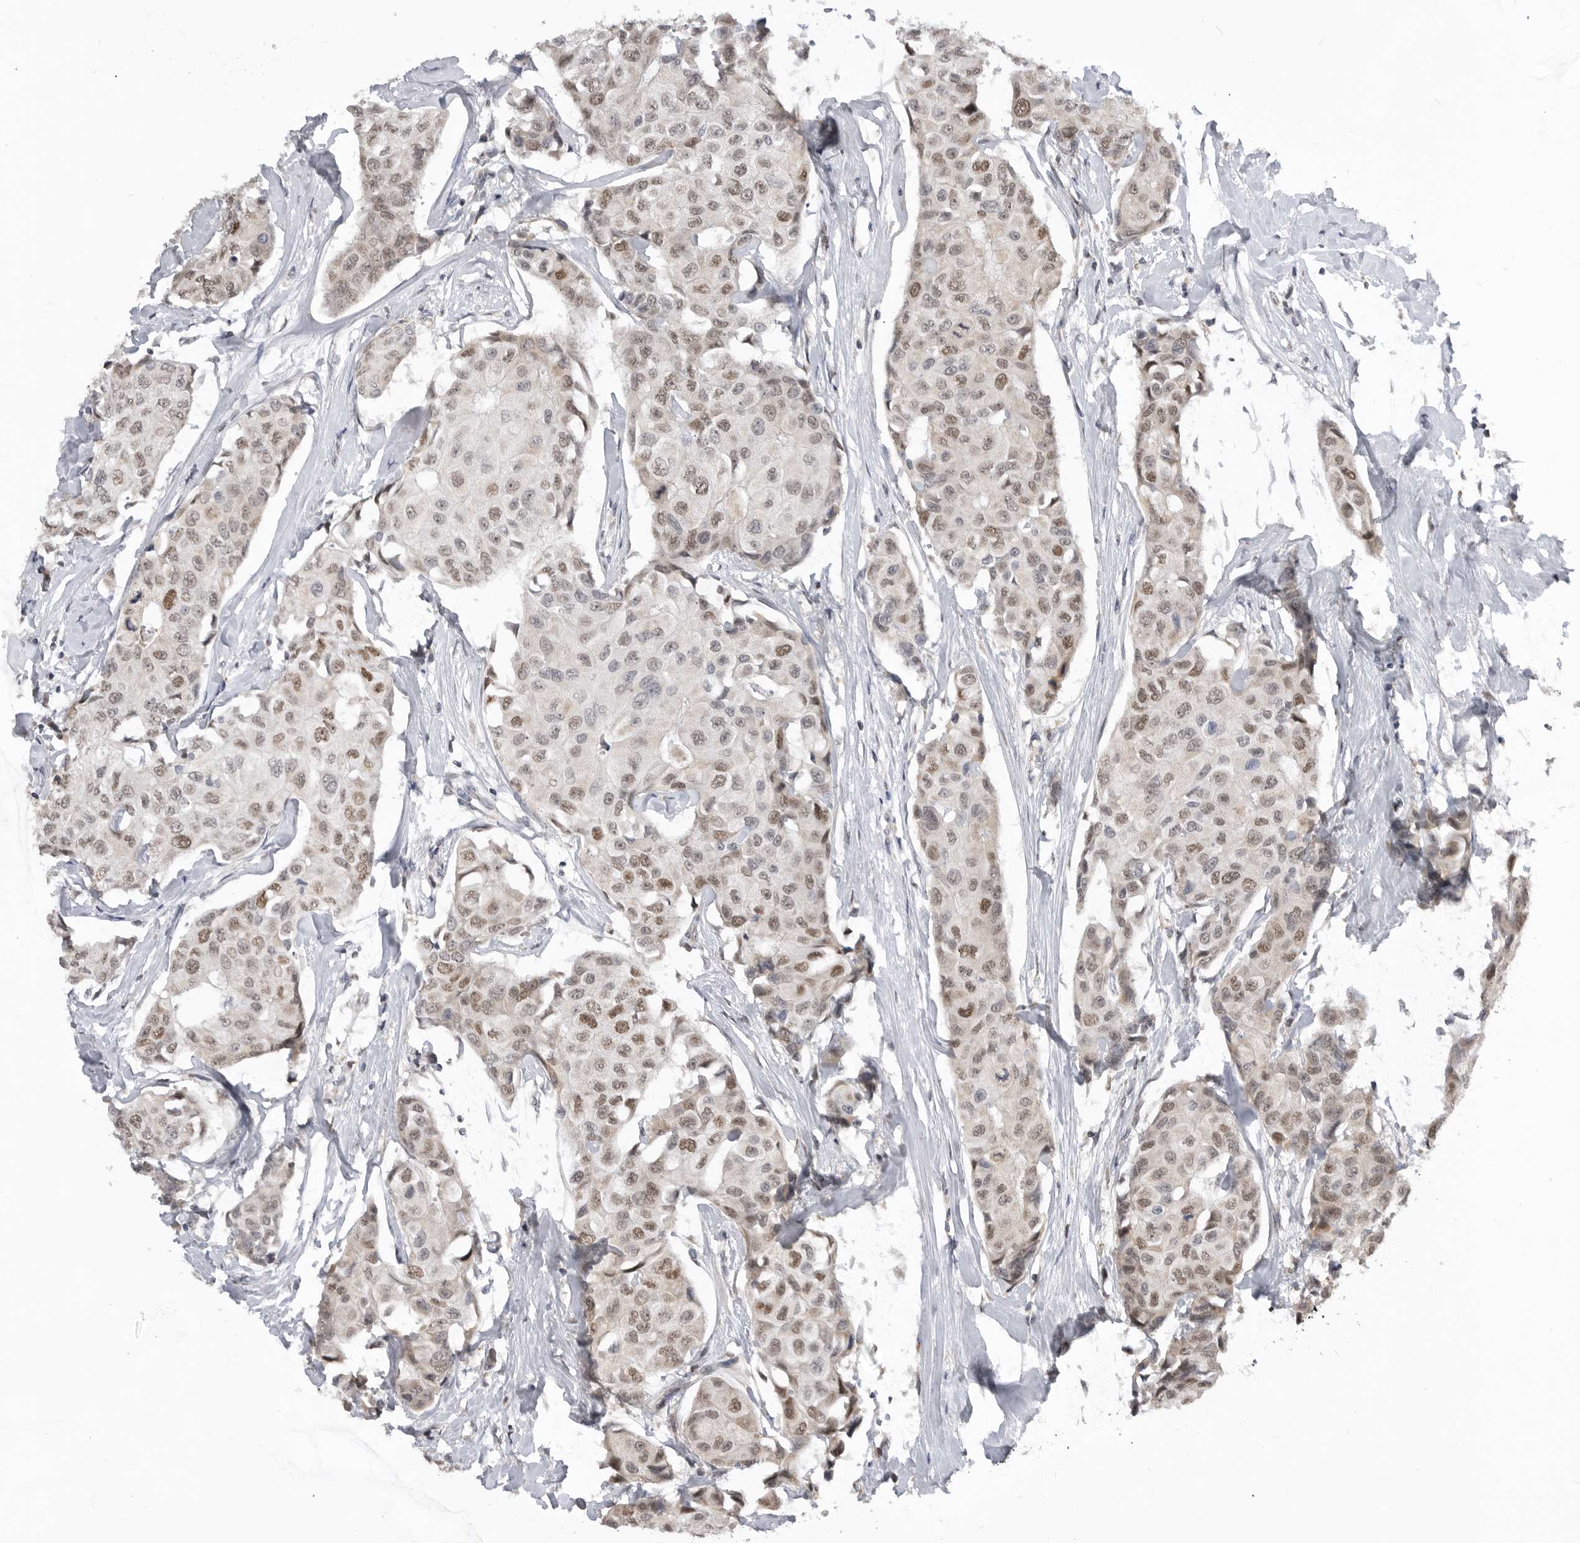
{"staining": {"intensity": "moderate", "quantity": ">75%", "location": "nuclear"}, "tissue": "breast cancer", "cell_type": "Tumor cells", "image_type": "cancer", "snomed": [{"axis": "morphology", "description": "Duct carcinoma"}, {"axis": "topography", "description": "Breast"}], "caption": "Brown immunohistochemical staining in breast cancer (intraductal carcinoma) displays moderate nuclear expression in about >75% of tumor cells.", "gene": "SMARCC1", "patient": {"sex": "female", "age": 80}}